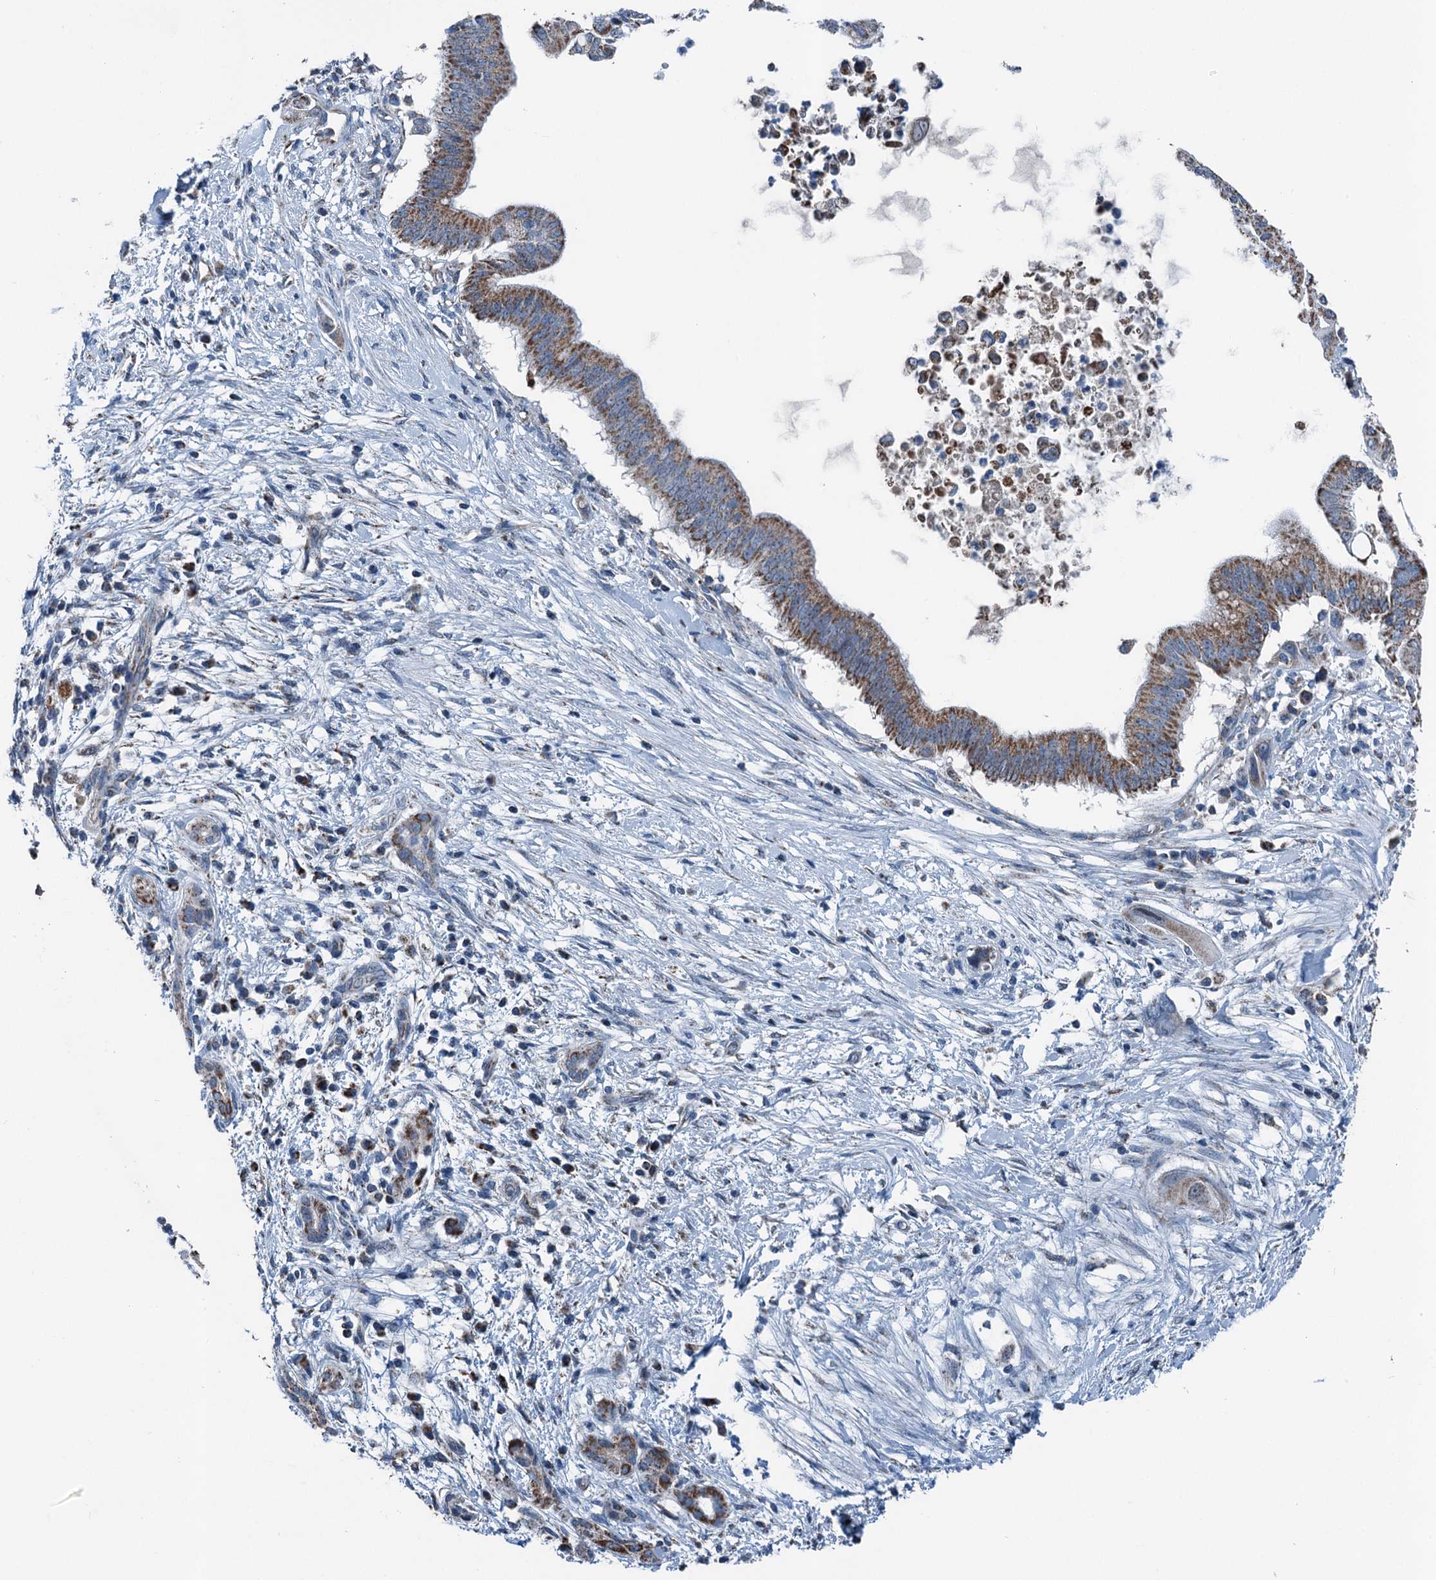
{"staining": {"intensity": "strong", "quantity": ">75%", "location": "cytoplasmic/membranous"}, "tissue": "pancreatic cancer", "cell_type": "Tumor cells", "image_type": "cancer", "snomed": [{"axis": "morphology", "description": "Adenocarcinoma, NOS"}, {"axis": "topography", "description": "Pancreas"}], "caption": "Adenocarcinoma (pancreatic) stained with a protein marker shows strong staining in tumor cells.", "gene": "TRPT1", "patient": {"sex": "male", "age": 68}}